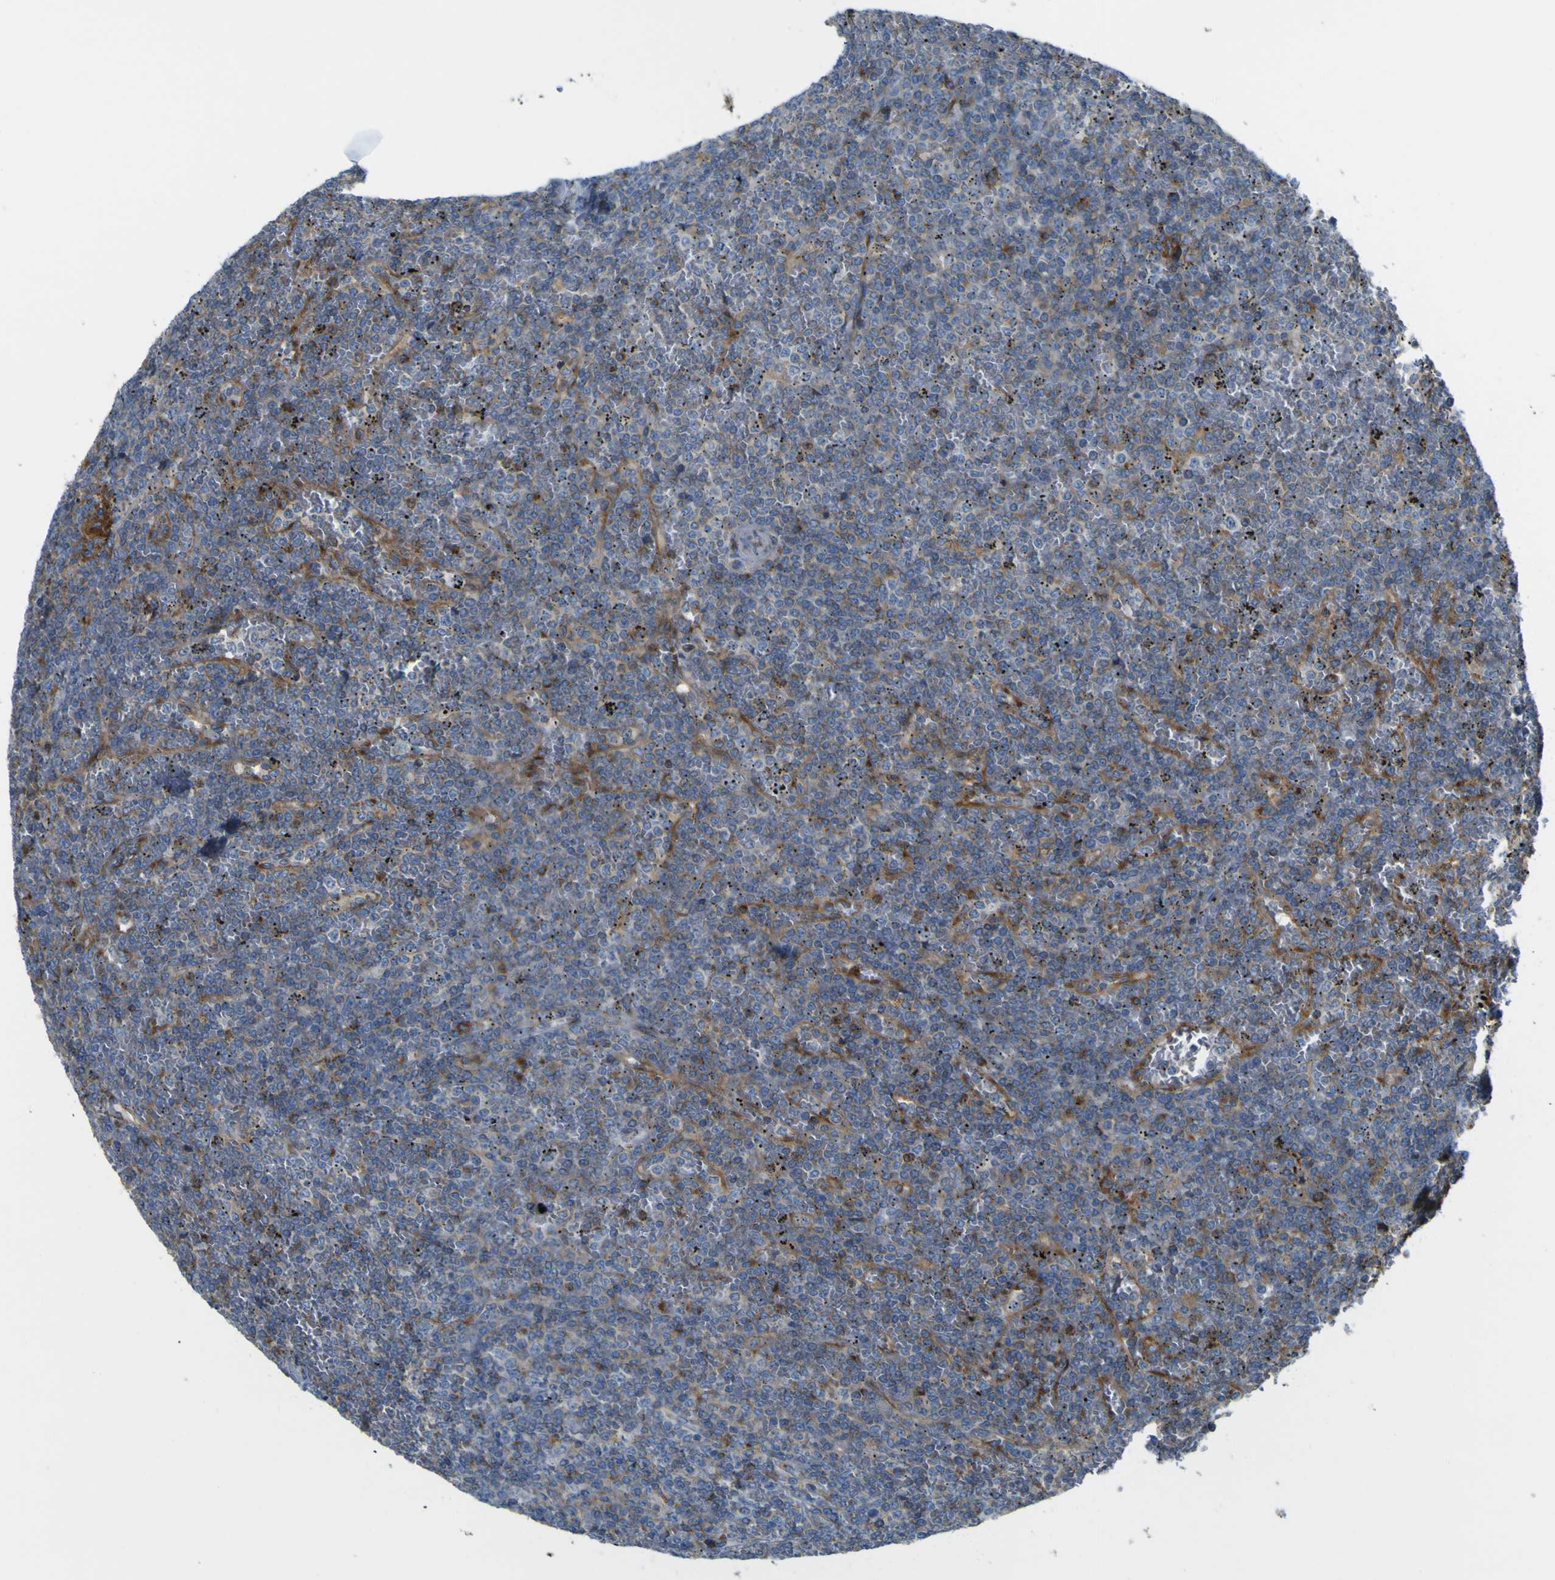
{"staining": {"intensity": "moderate", "quantity": "25%-75%", "location": "cytoplasmic/membranous"}, "tissue": "lymphoma", "cell_type": "Tumor cells", "image_type": "cancer", "snomed": [{"axis": "morphology", "description": "Malignant lymphoma, non-Hodgkin's type, Low grade"}, {"axis": "topography", "description": "Spleen"}], "caption": "Protein staining demonstrates moderate cytoplasmic/membranous positivity in approximately 25%-75% of tumor cells in low-grade malignant lymphoma, non-Hodgkin's type.", "gene": "IGF2R", "patient": {"sex": "female", "age": 19}}